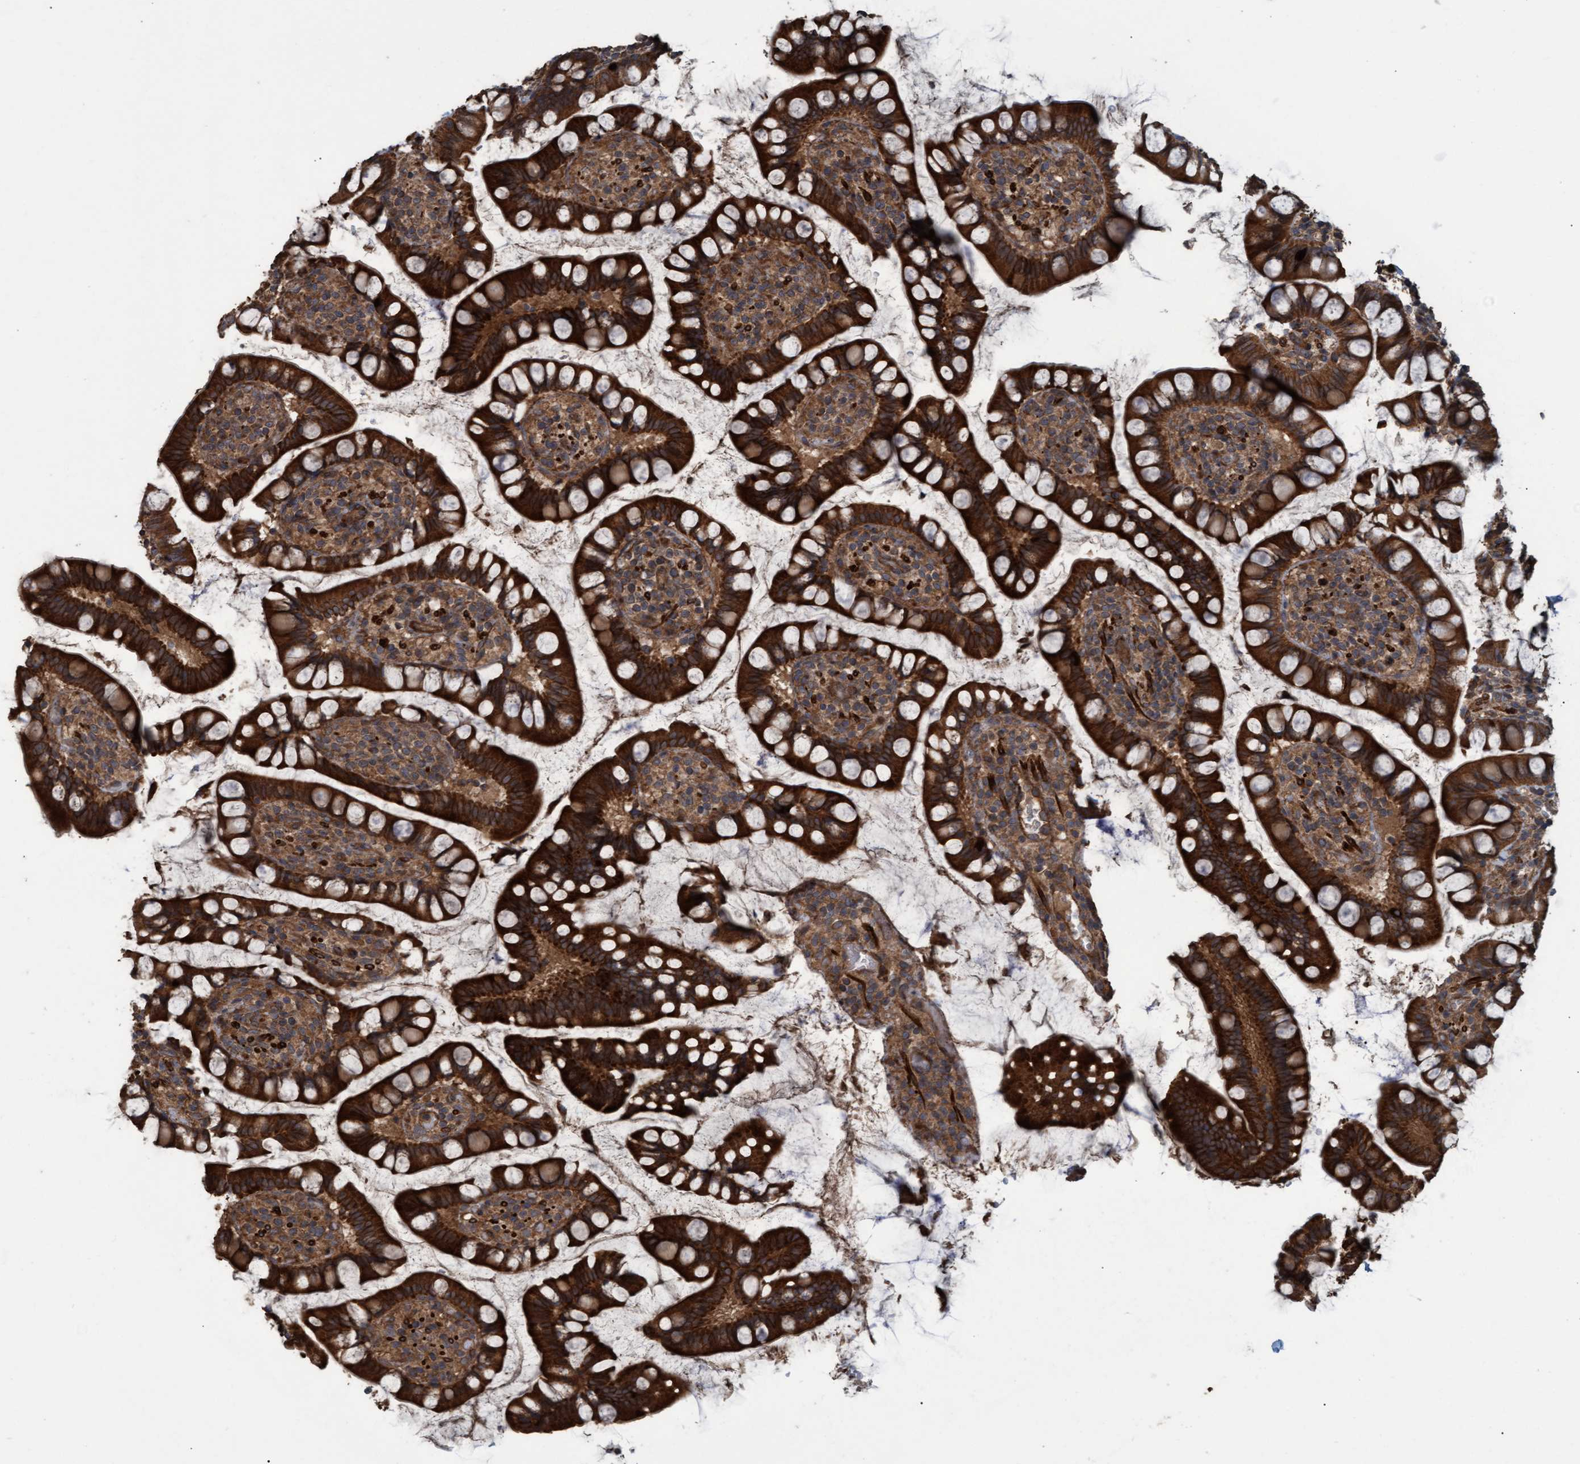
{"staining": {"intensity": "strong", "quantity": ">75%", "location": "cytoplasmic/membranous"}, "tissue": "small intestine", "cell_type": "Glandular cells", "image_type": "normal", "snomed": [{"axis": "morphology", "description": "Normal tissue, NOS"}, {"axis": "topography", "description": "Smooth muscle"}, {"axis": "topography", "description": "Small intestine"}], "caption": "Glandular cells display high levels of strong cytoplasmic/membranous staining in about >75% of cells in unremarkable small intestine.", "gene": "GGT6", "patient": {"sex": "female", "age": 84}}